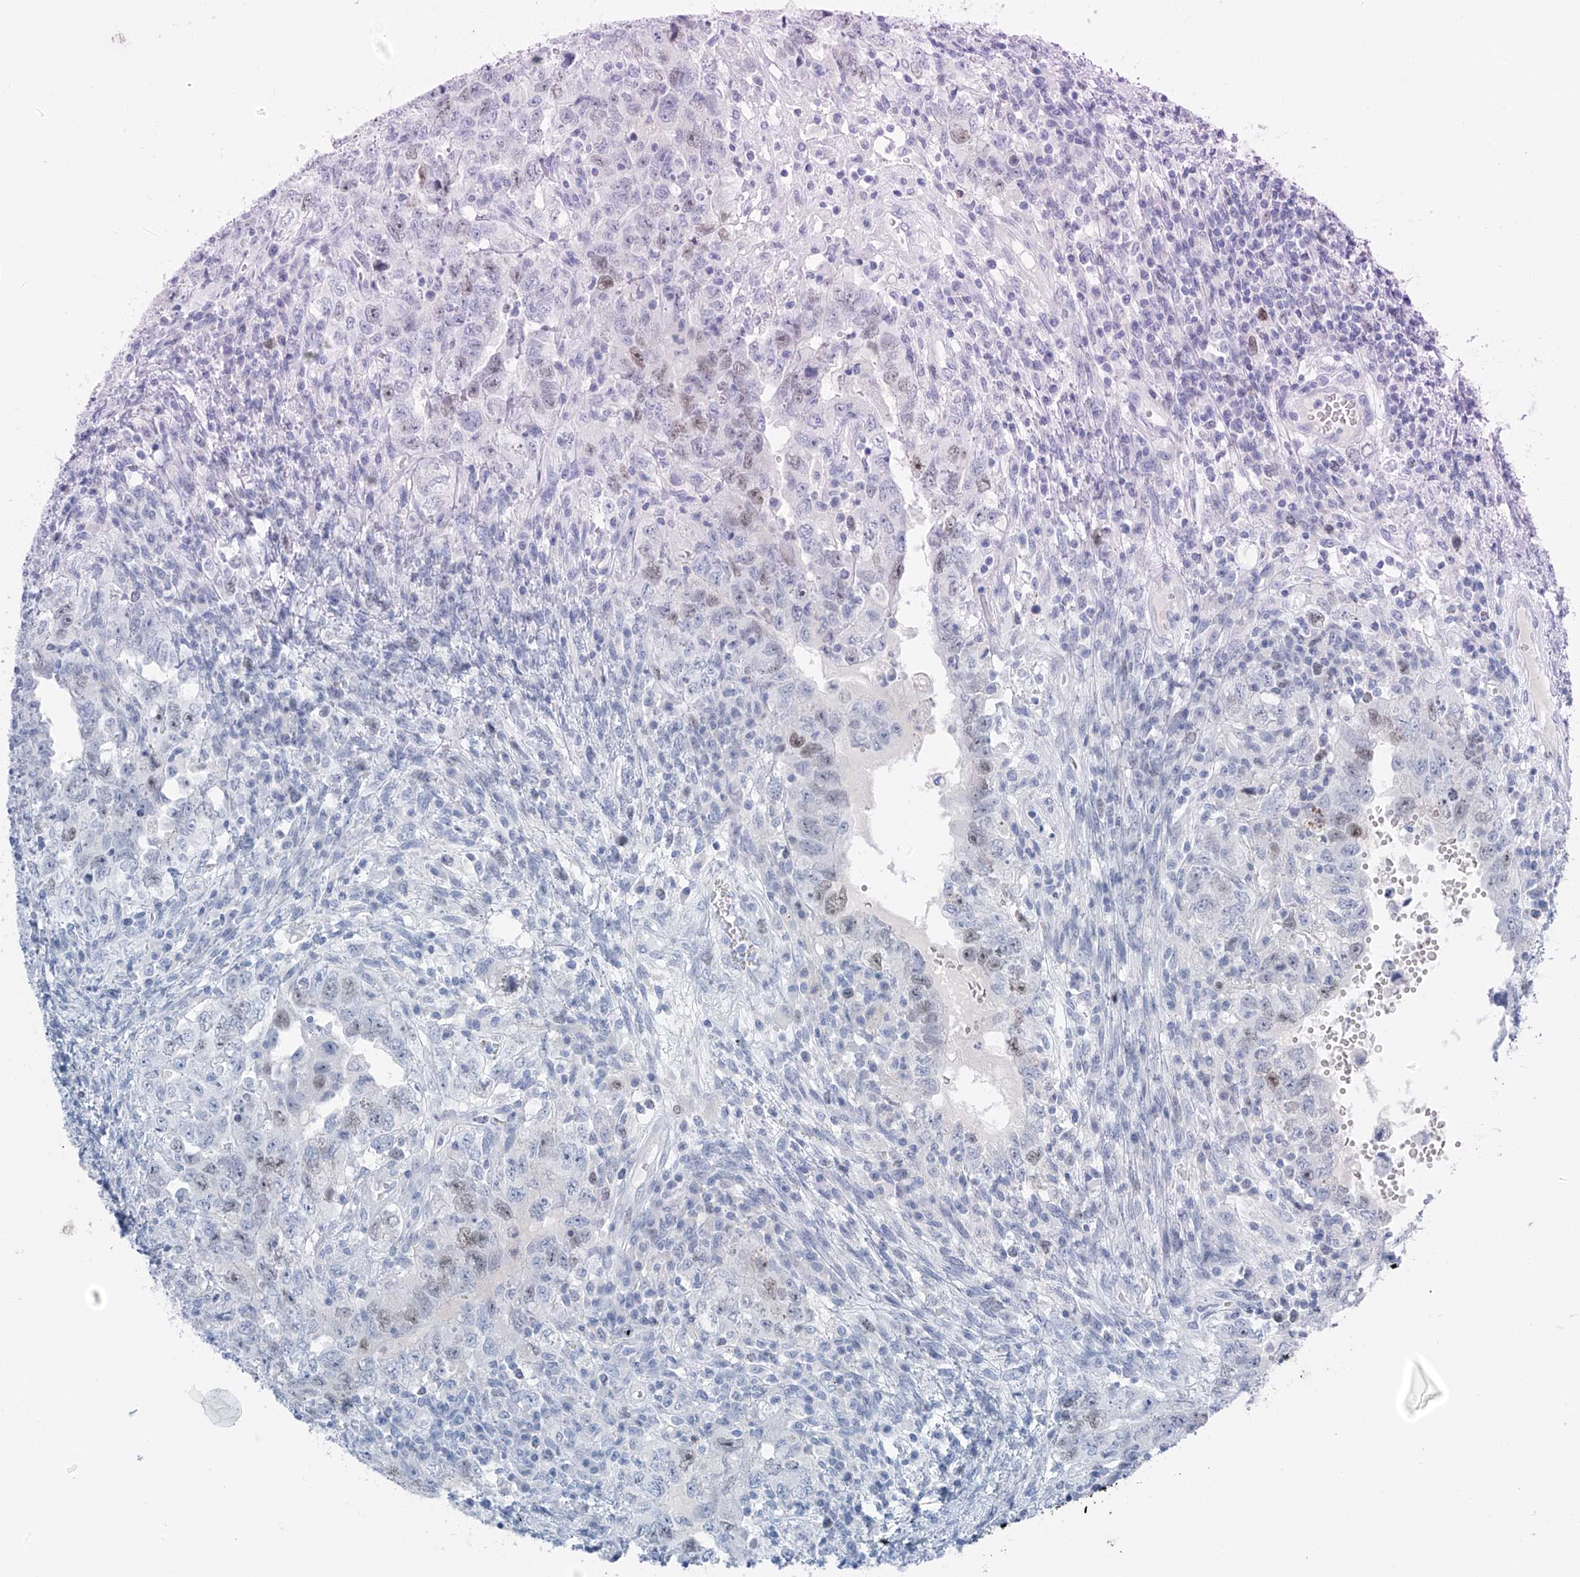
{"staining": {"intensity": "weak", "quantity": "<25%", "location": "nuclear"}, "tissue": "testis cancer", "cell_type": "Tumor cells", "image_type": "cancer", "snomed": [{"axis": "morphology", "description": "Carcinoma, Embryonal, NOS"}, {"axis": "topography", "description": "Testis"}], "caption": "Testis cancer (embryonal carcinoma) was stained to show a protein in brown. There is no significant expression in tumor cells.", "gene": "SGO2", "patient": {"sex": "male", "age": 26}}